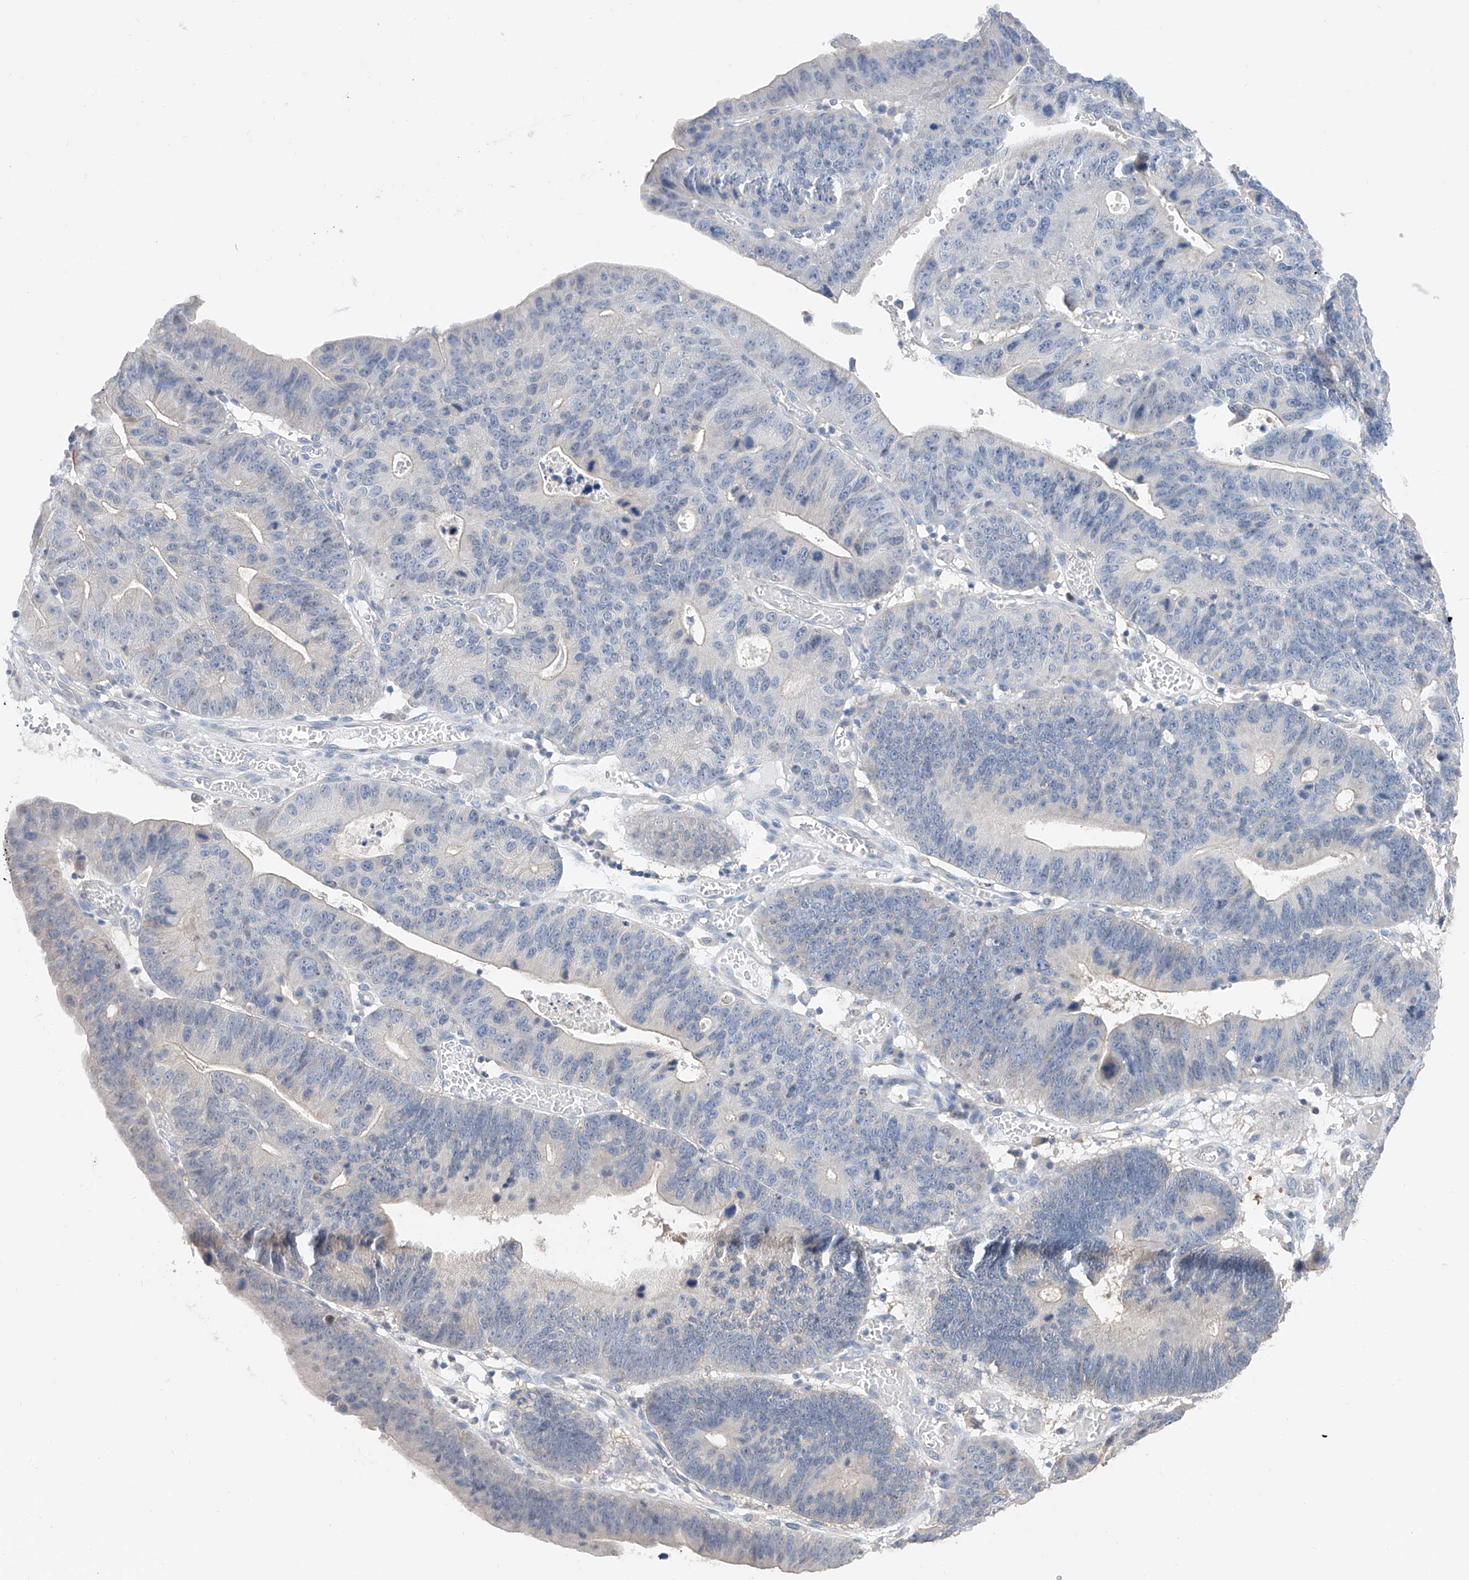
{"staining": {"intensity": "negative", "quantity": "none", "location": "none"}, "tissue": "stomach cancer", "cell_type": "Tumor cells", "image_type": "cancer", "snomed": [{"axis": "morphology", "description": "Adenocarcinoma, NOS"}, {"axis": "topography", "description": "Stomach"}], "caption": "This is an immunohistochemistry image of human stomach cancer (adenocarcinoma). There is no expression in tumor cells.", "gene": "FUCA2", "patient": {"sex": "male", "age": 59}}